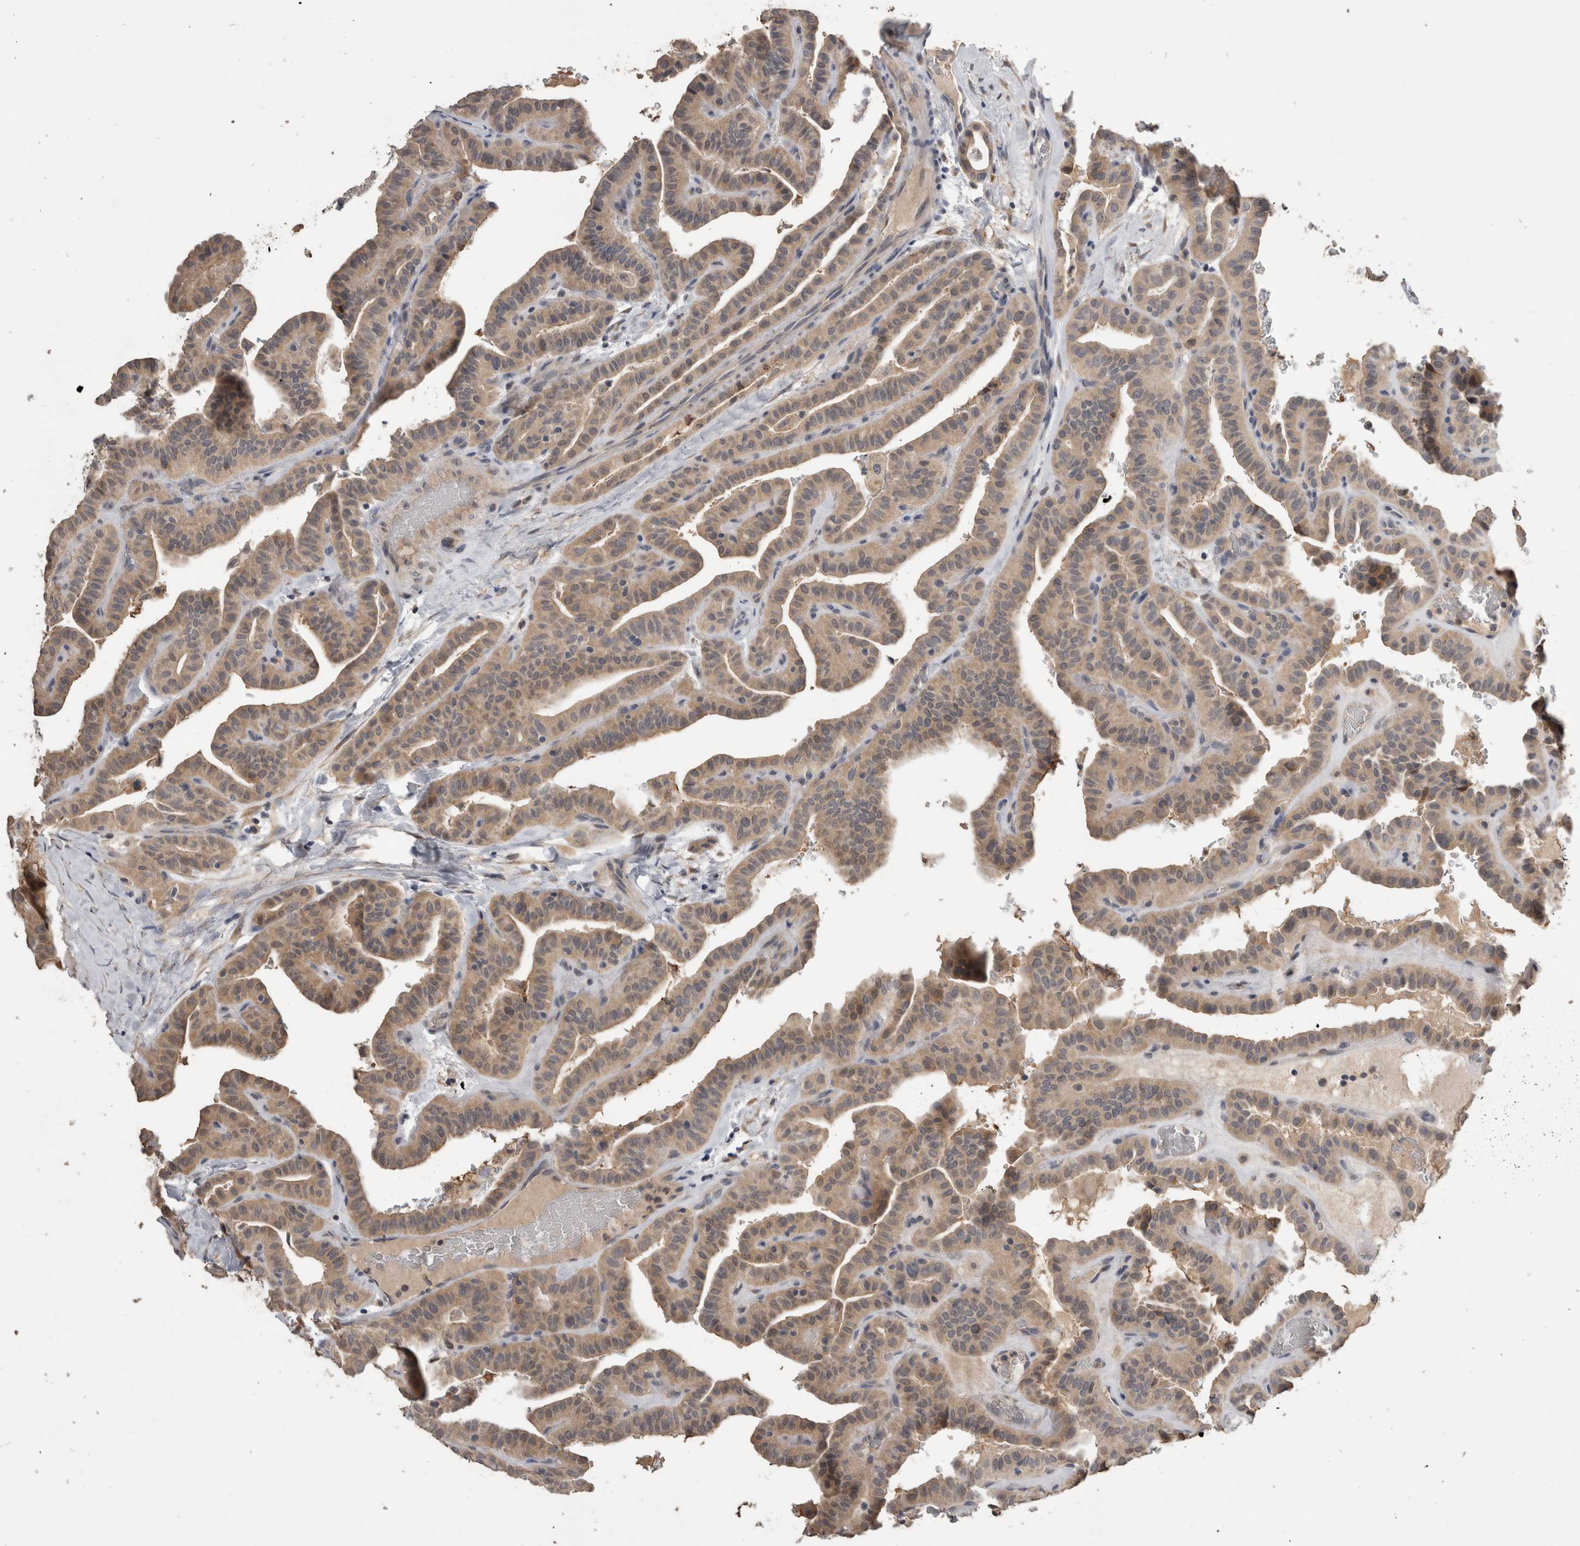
{"staining": {"intensity": "weak", "quantity": ">75%", "location": "cytoplasmic/membranous"}, "tissue": "thyroid cancer", "cell_type": "Tumor cells", "image_type": "cancer", "snomed": [{"axis": "morphology", "description": "Papillary adenocarcinoma, NOS"}, {"axis": "topography", "description": "Thyroid gland"}], "caption": "Thyroid cancer was stained to show a protein in brown. There is low levels of weak cytoplasmic/membranous staining in approximately >75% of tumor cells.", "gene": "ANXA13", "patient": {"sex": "male", "age": 77}}